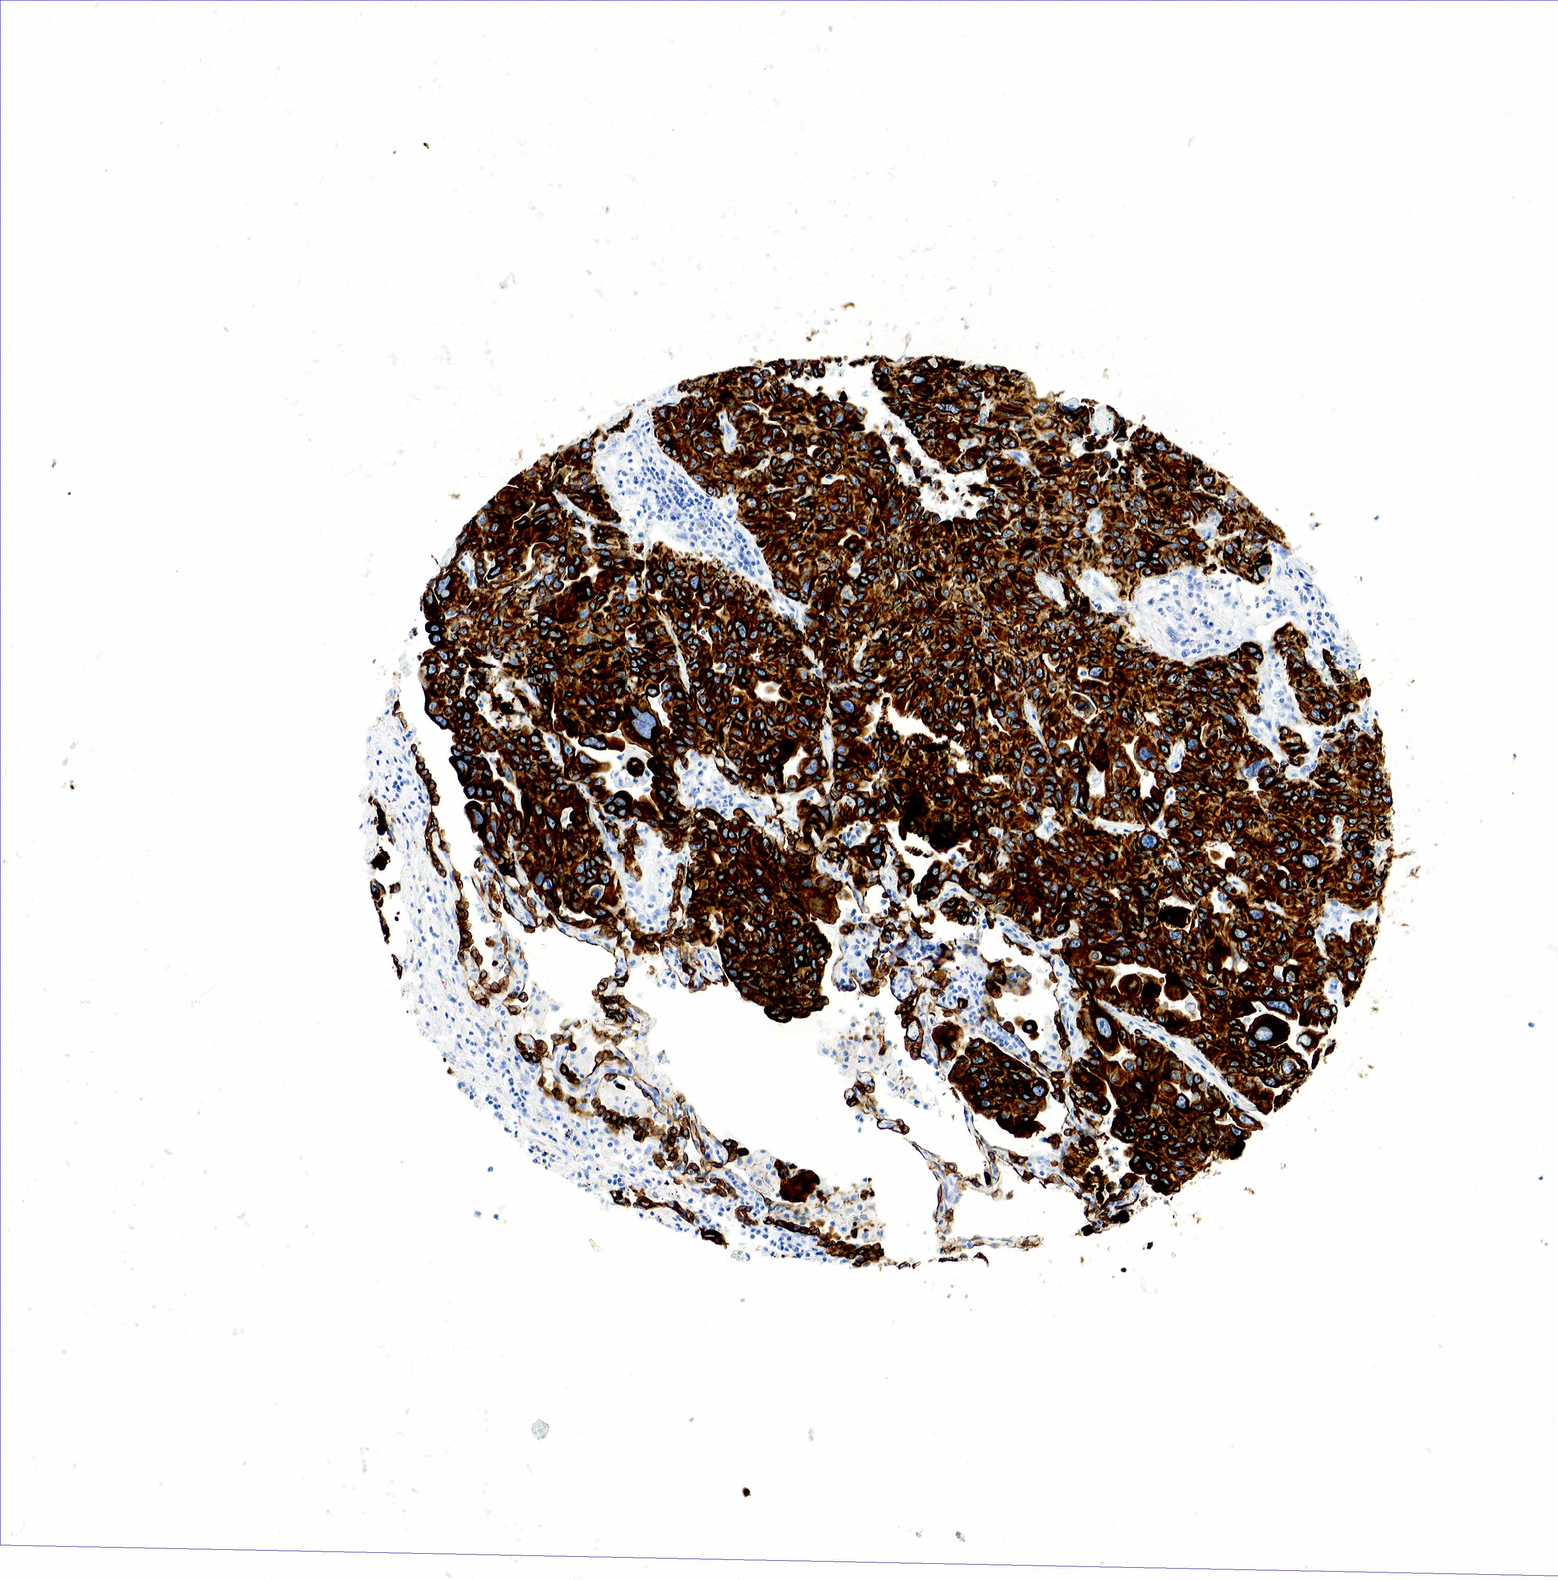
{"staining": {"intensity": "strong", "quantity": ">75%", "location": "cytoplasmic/membranous"}, "tissue": "lung cancer", "cell_type": "Tumor cells", "image_type": "cancer", "snomed": [{"axis": "morphology", "description": "Adenocarcinoma, NOS"}, {"axis": "topography", "description": "Lung"}], "caption": "This is a photomicrograph of immunohistochemistry staining of lung cancer (adenocarcinoma), which shows strong staining in the cytoplasmic/membranous of tumor cells.", "gene": "KRT7", "patient": {"sex": "male", "age": 64}}